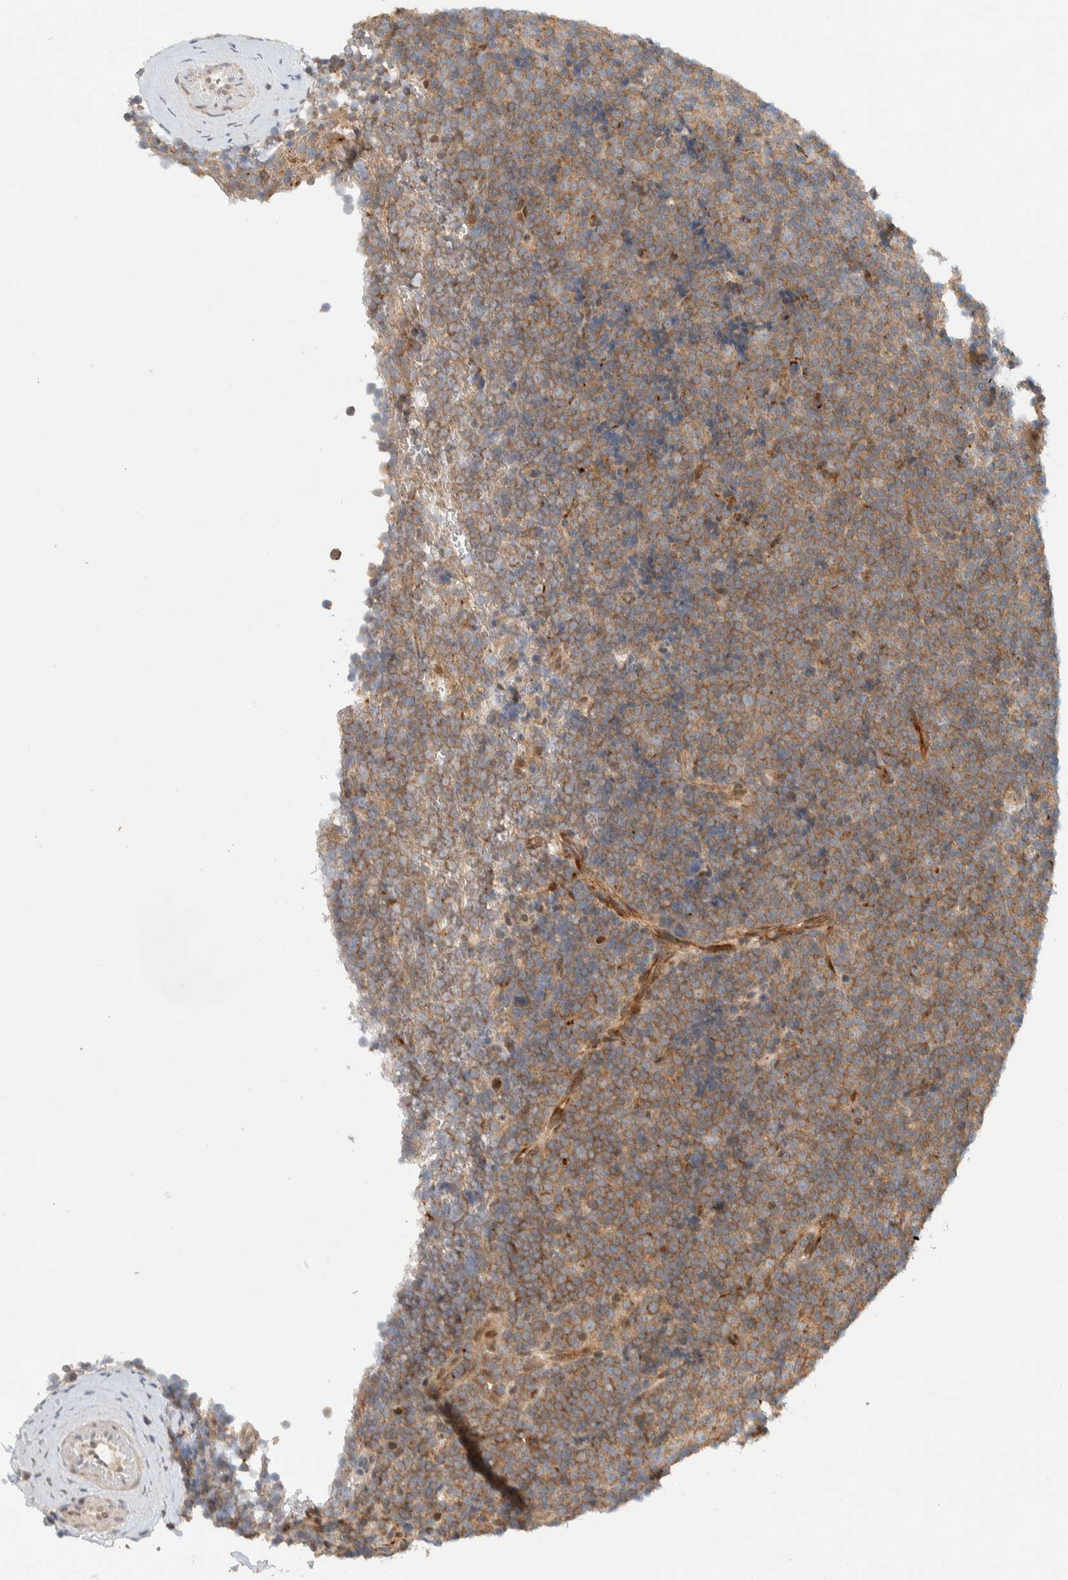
{"staining": {"intensity": "weak", "quantity": ">75%", "location": "cytoplasmic/membranous"}, "tissue": "lymphoma", "cell_type": "Tumor cells", "image_type": "cancer", "snomed": [{"axis": "morphology", "description": "Malignant lymphoma, non-Hodgkin's type, Low grade"}, {"axis": "topography", "description": "Lymph node"}], "caption": "Protein analysis of low-grade malignant lymphoma, non-Hodgkin's type tissue exhibits weak cytoplasmic/membranous positivity in about >75% of tumor cells.", "gene": "KIF9", "patient": {"sex": "female", "age": 67}}